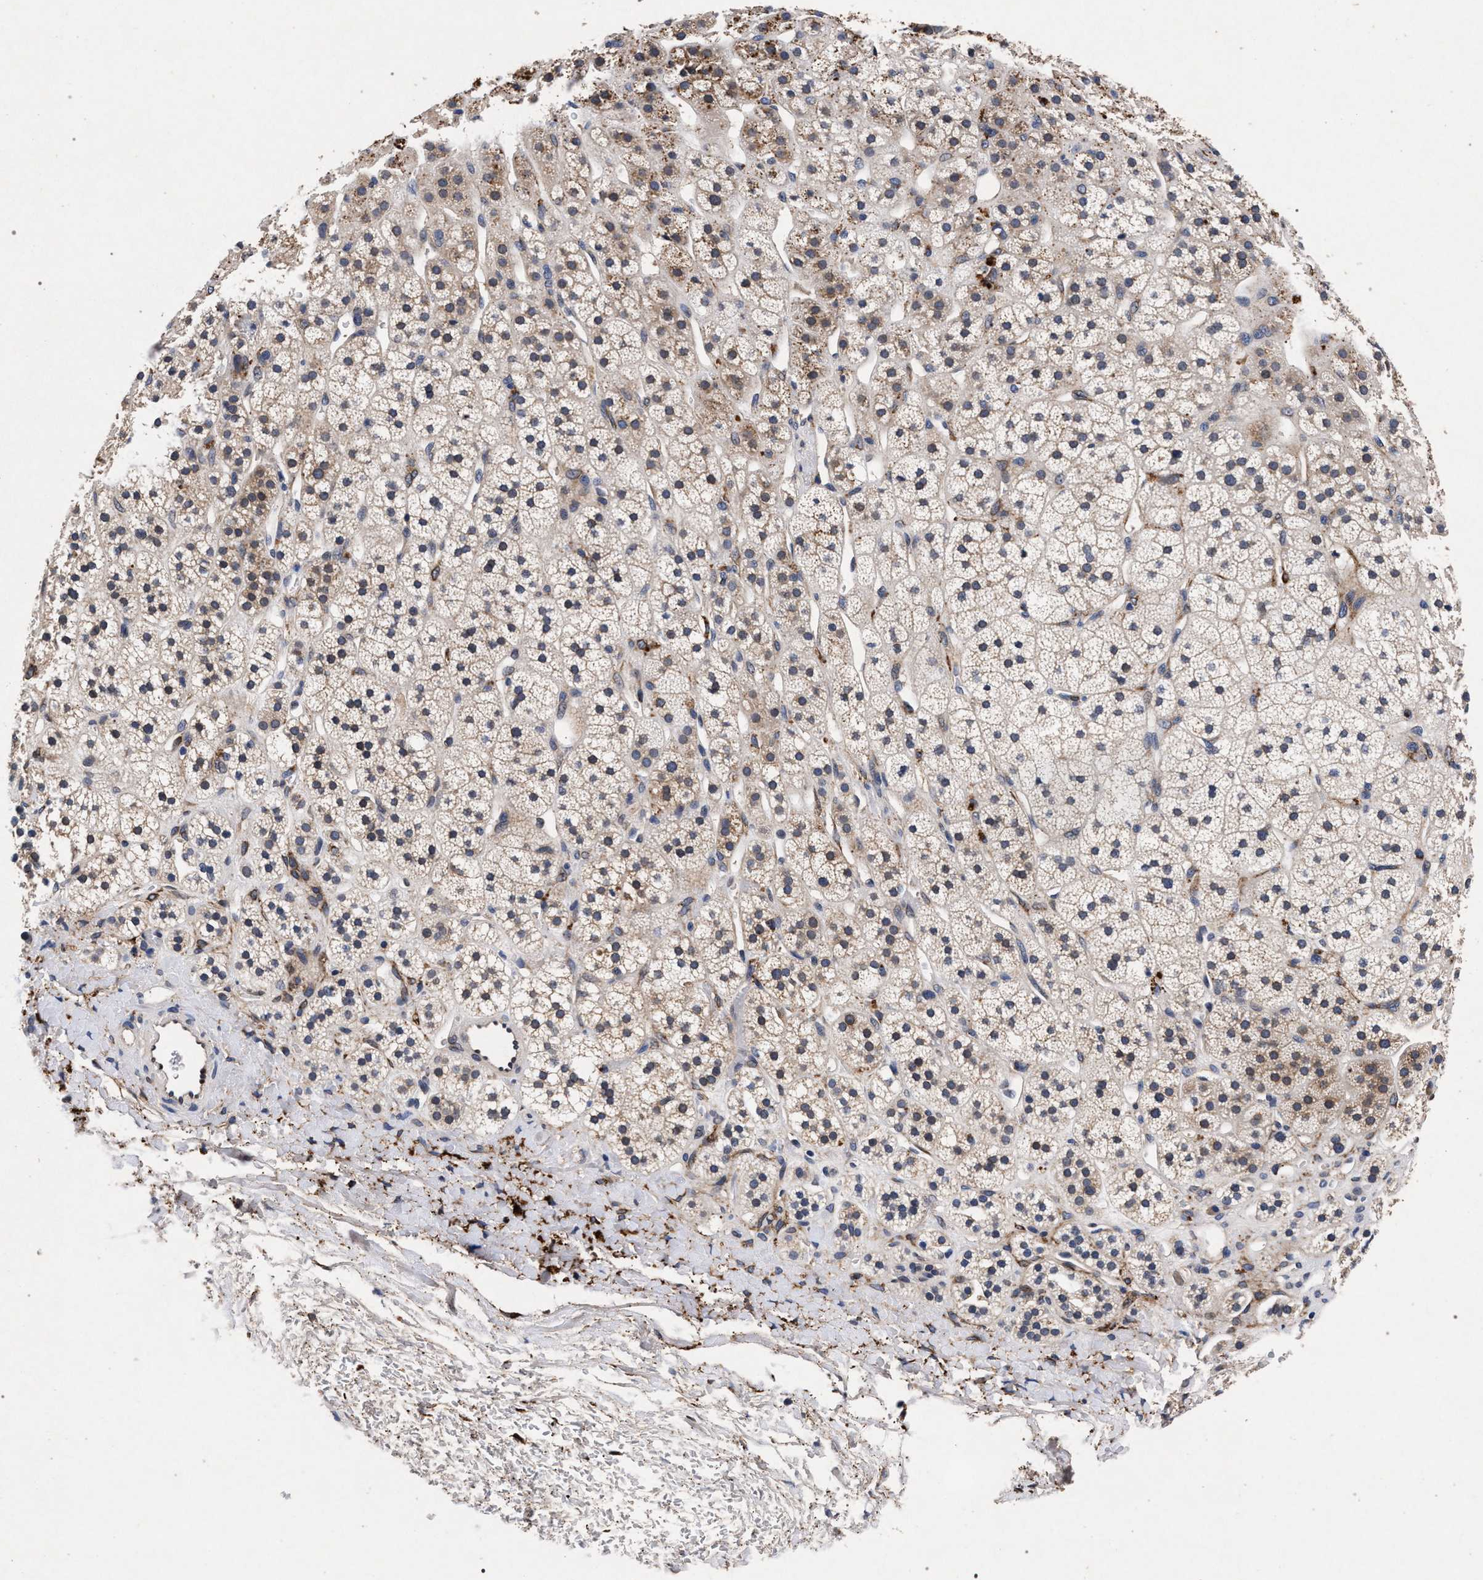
{"staining": {"intensity": "moderate", "quantity": ">75%", "location": "cytoplasmic/membranous"}, "tissue": "adrenal gland", "cell_type": "Glandular cells", "image_type": "normal", "snomed": [{"axis": "morphology", "description": "Normal tissue, NOS"}, {"axis": "topography", "description": "Adrenal gland"}], "caption": "High-power microscopy captured an immunohistochemistry histopathology image of normal adrenal gland, revealing moderate cytoplasmic/membranous positivity in approximately >75% of glandular cells.", "gene": "NEK7", "patient": {"sex": "male", "age": 56}}